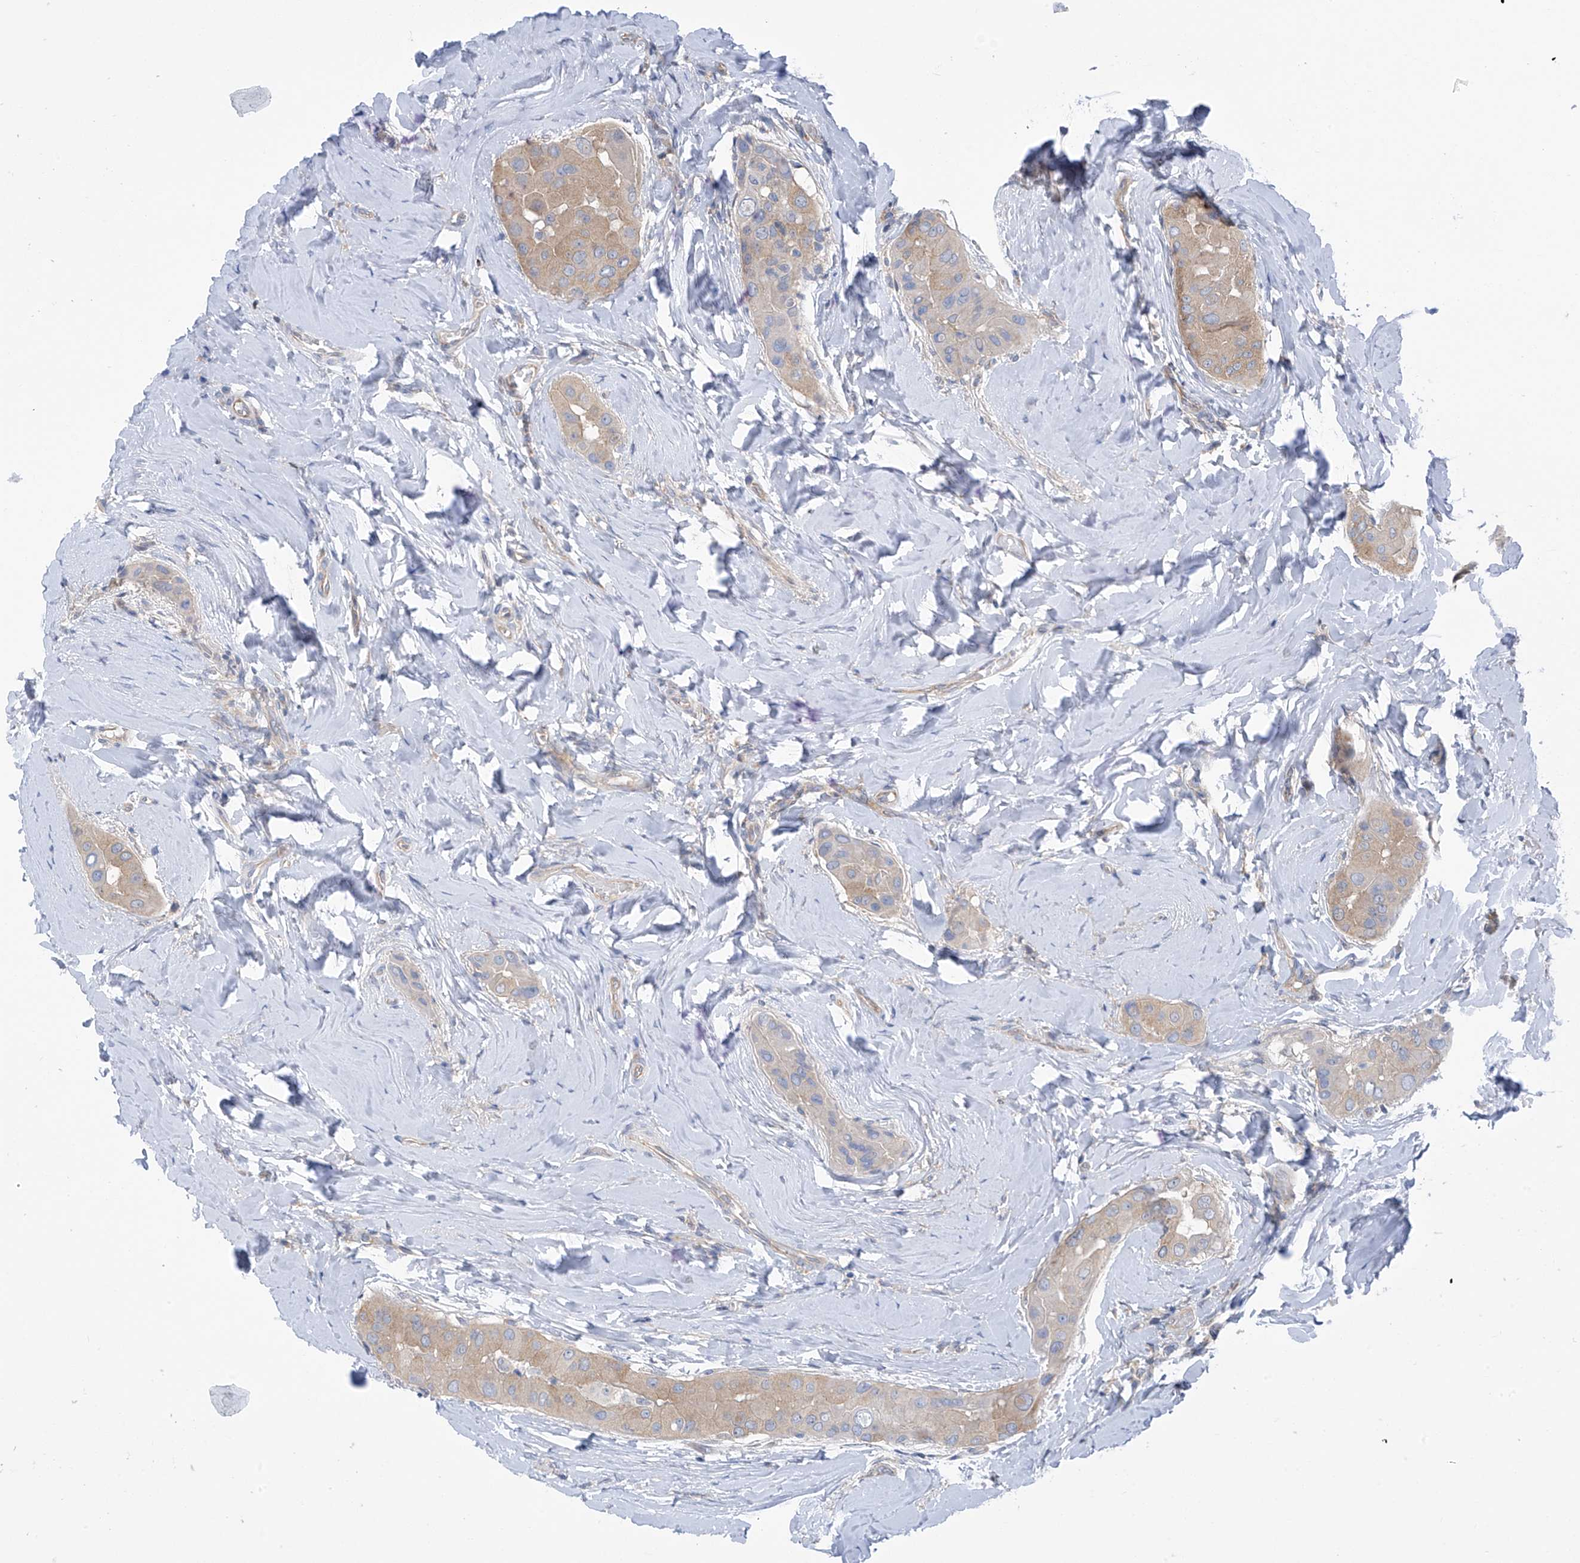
{"staining": {"intensity": "weak", "quantity": ">75%", "location": "cytoplasmic/membranous"}, "tissue": "thyroid cancer", "cell_type": "Tumor cells", "image_type": "cancer", "snomed": [{"axis": "morphology", "description": "Papillary adenocarcinoma, NOS"}, {"axis": "topography", "description": "Thyroid gland"}], "caption": "Protein expression analysis of thyroid cancer demonstrates weak cytoplasmic/membranous expression in approximately >75% of tumor cells. (Brightfield microscopy of DAB IHC at high magnification).", "gene": "REPS1", "patient": {"sex": "male", "age": 33}}